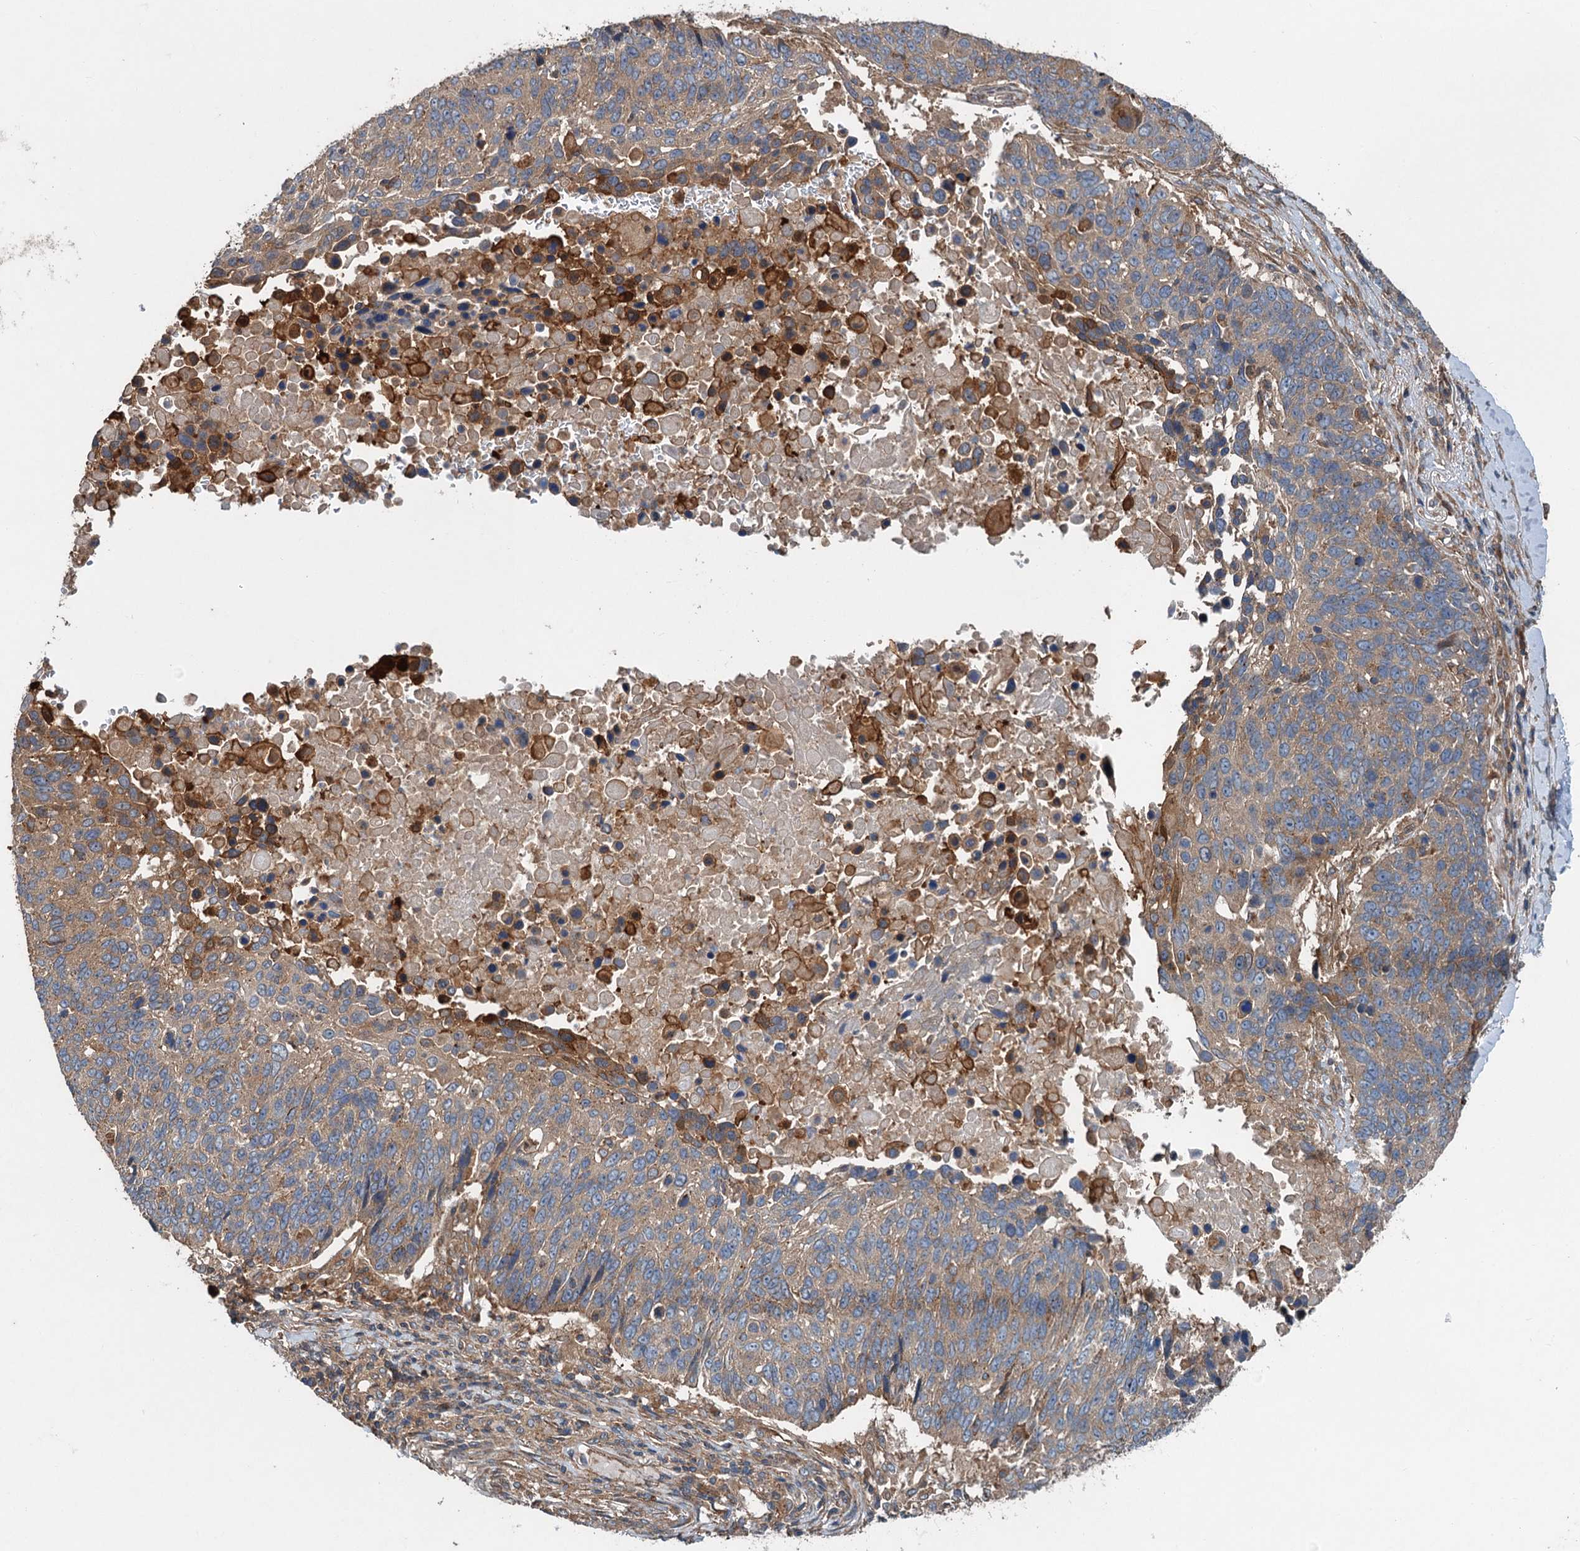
{"staining": {"intensity": "moderate", "quantity": "25%-75%", "location": "cytoplasmic/membranous"}, "tissue": "lung cancer", "cell_type": "Tumor cells", "image_type": "cancer", "snomed": [{"axis": "morphology", "description": "Normal tissue, NOS"}, {"axis": "morphology", "description": "Squamous cell carcinoma, NOS"}, {"axis": "topography", "description": "Lymph node"}, {"axis": "topography", "description": "Lung"}], "caption": "Lung cancer tissue demonstrates moderate cytoplasmic/membranous expression in about 25%-75% of tumor cells", "gene": "COG3", "patient": {"sex": "male", "age": 66}}